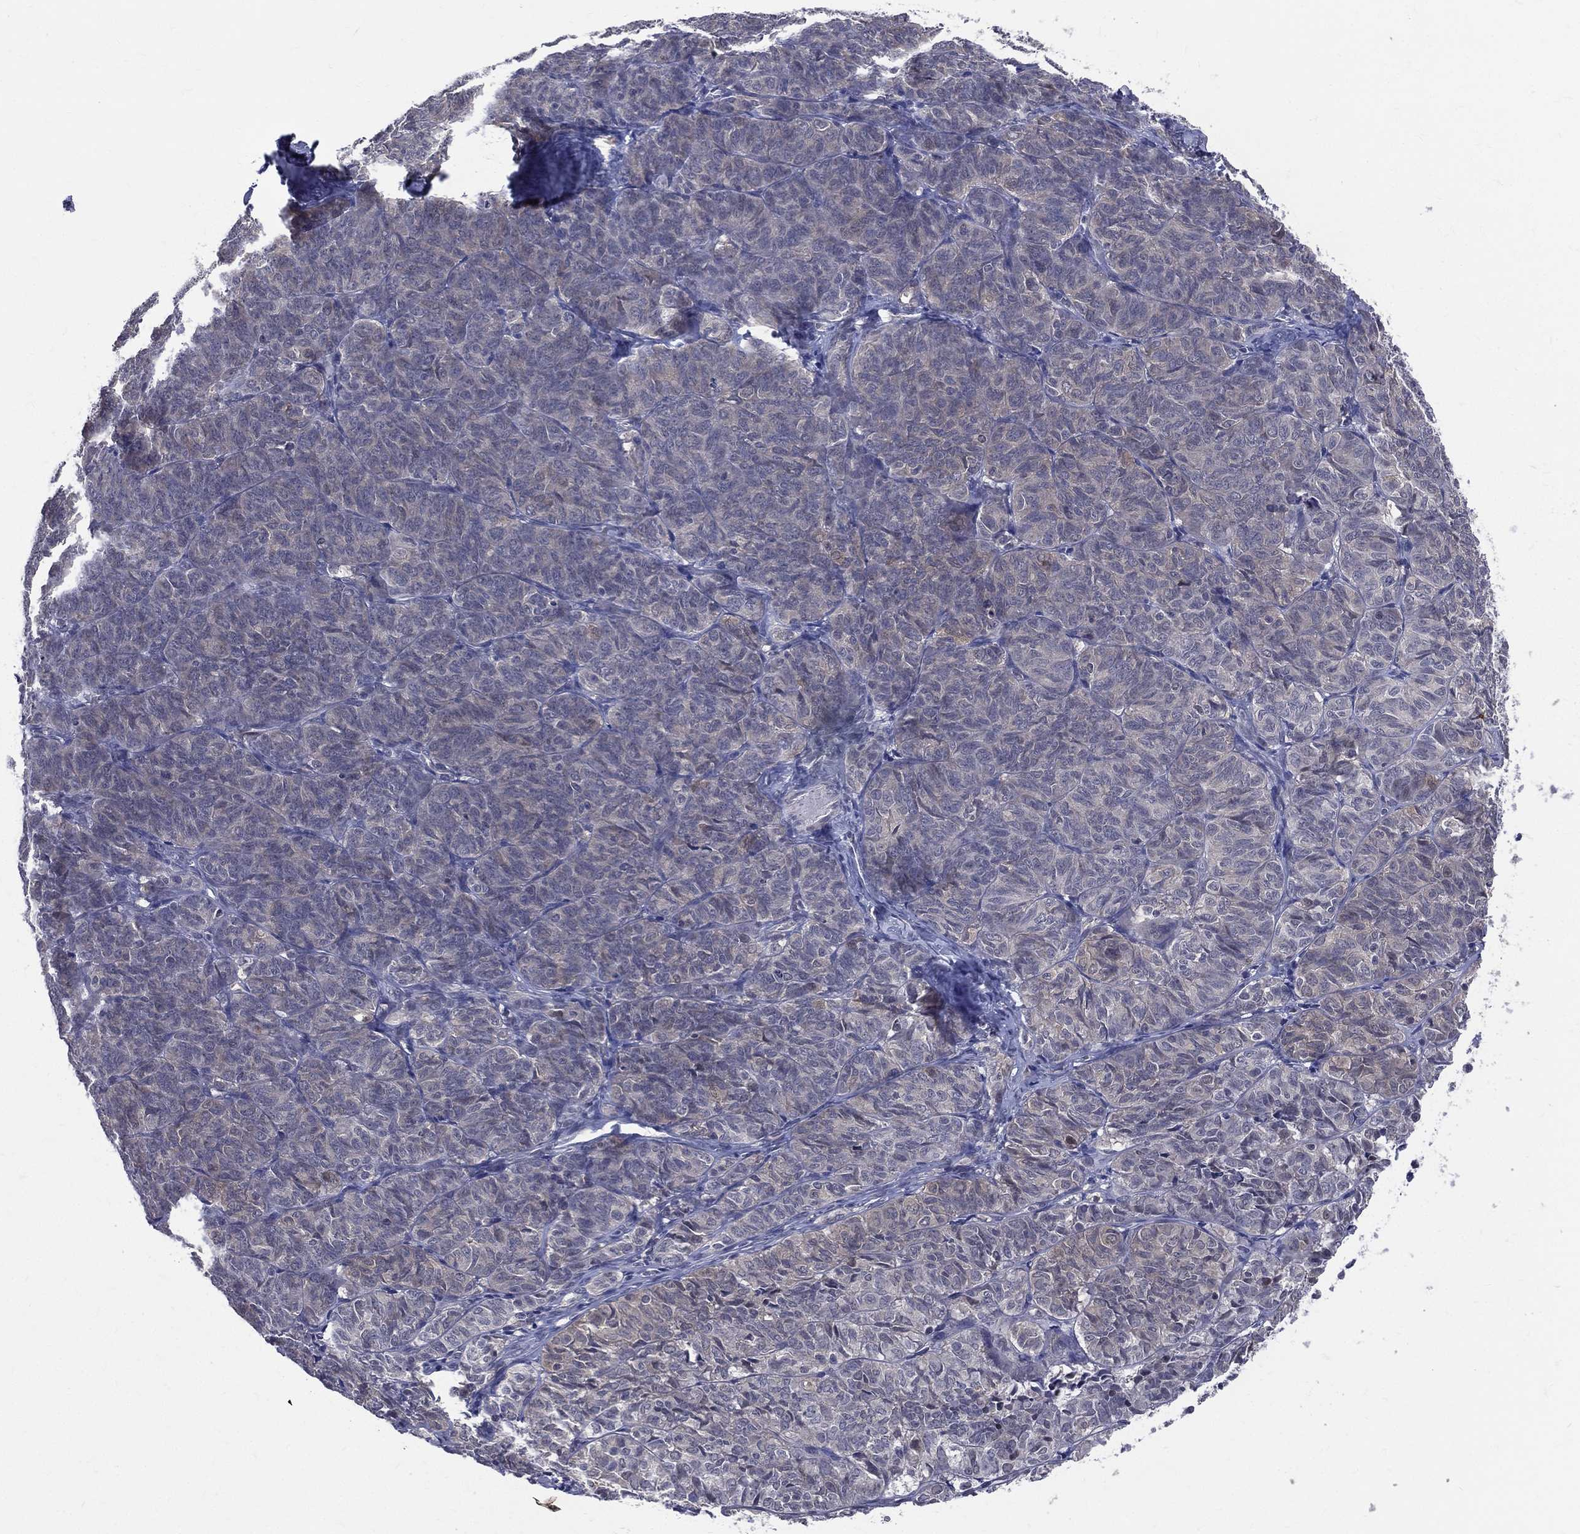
{"staining": {"intensity": "weak", "quantity": "<25%", "location": "cytoplasmic/membranous"}, "tissue": "ovarian cancer", "cell_type": "Tumor cells", "image_type": "cancer", "snomed": [{"axis": "morphology", "description": "Carcinoma, endometroid"}, {"axis": "topography", "description": "Ovary"}], "caption": "Tumor cells show no significant protein positivity in ovarian endometroid carcinoma. (Stains: DAB immunohistochemistry with hematoxylin counter stain, Microscopy: brightfield microscopy at high magnification).", "gene": "DLG4", "patient": {"sex": "female", "age": 80}}